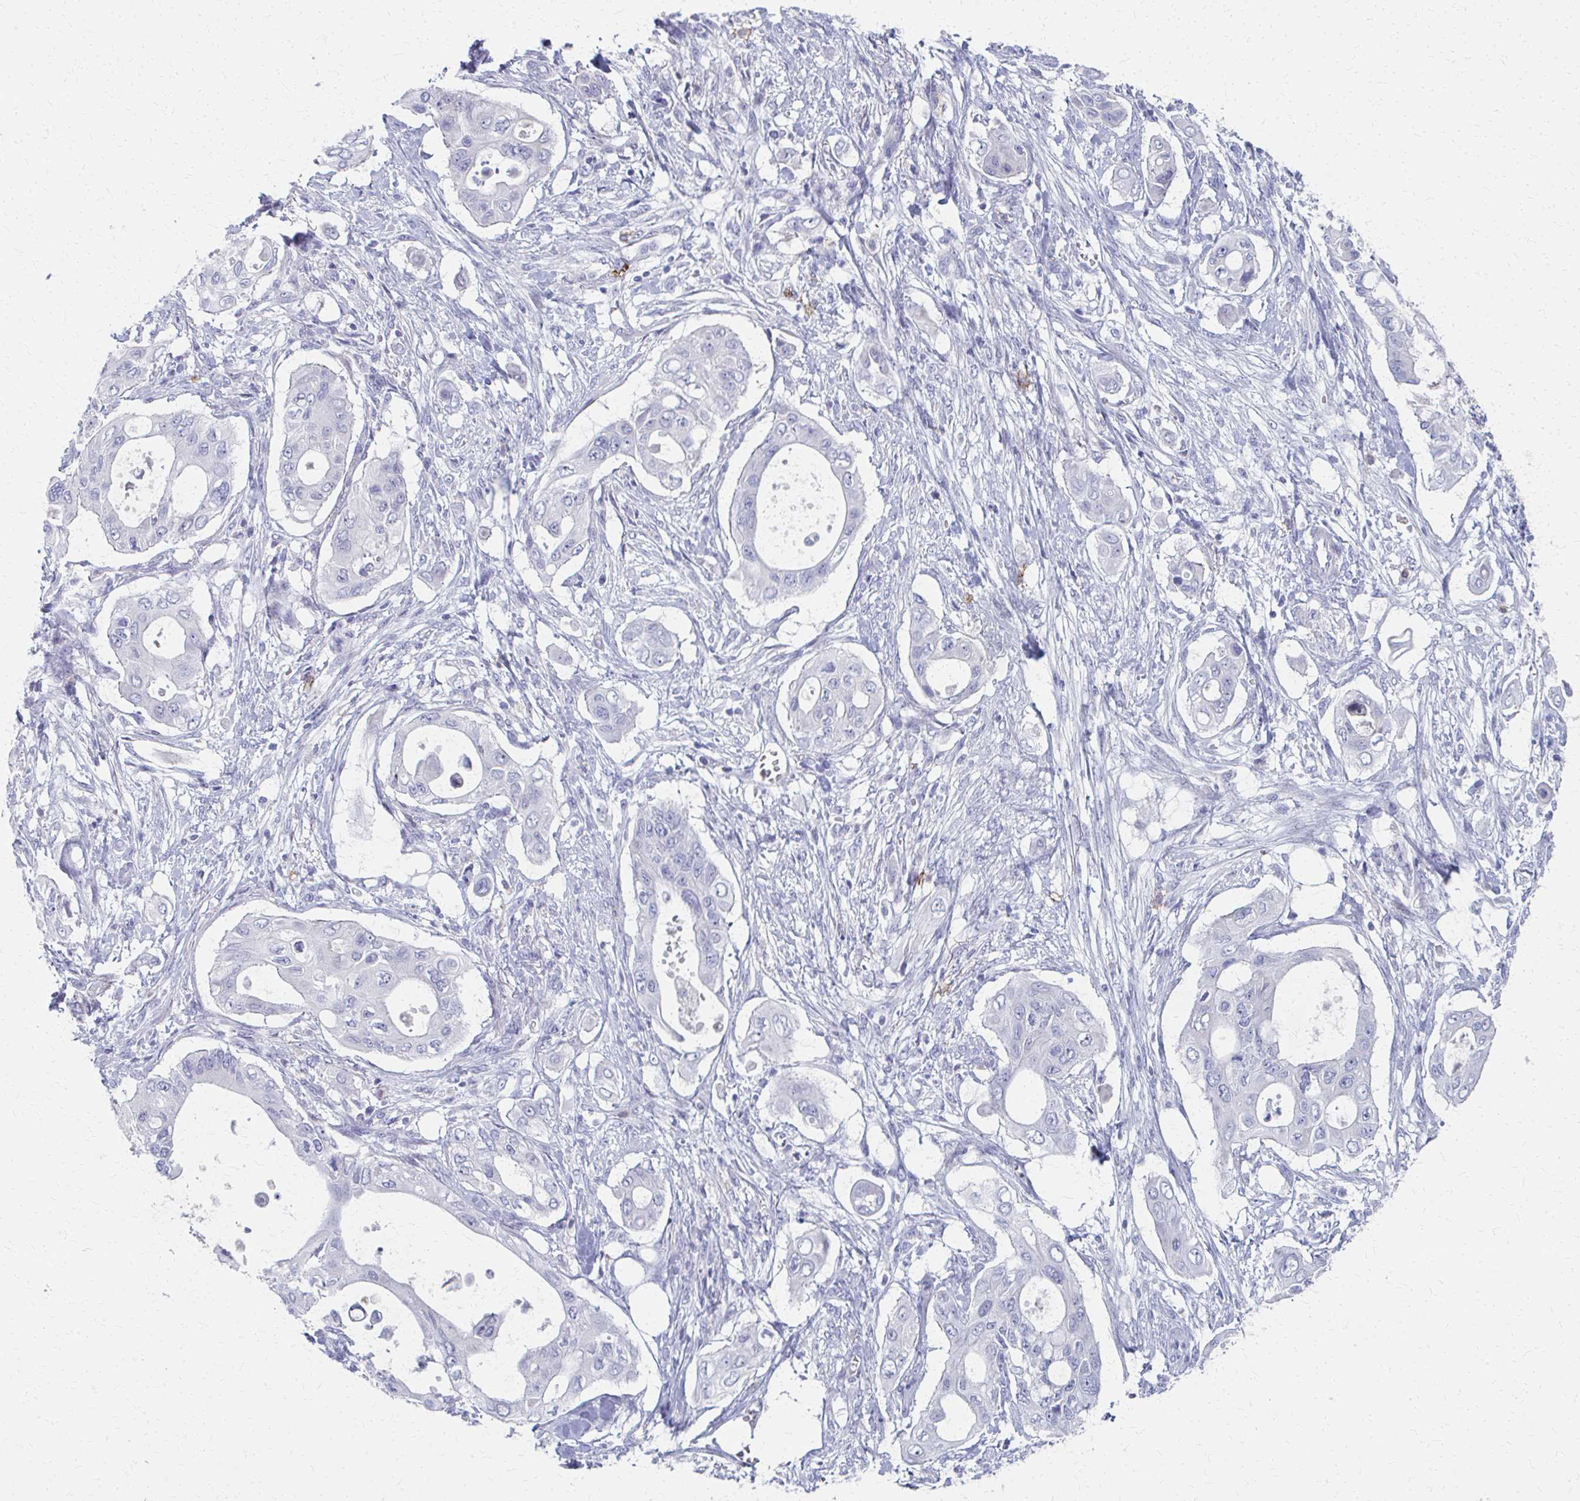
{"staining": {"intensity": "negative", "quantity": "none", "location": "none"}, "tissue": "pancreatic cancer", "cell_type": "Tumor cells", "image_type": "cancer", "snomed": [{"axis": "morphology", "description": "Adenocarcinoma, NOS"}, {"axis": "topography", "description": "Pancreas"}], "caption": "There is no significant positivity in tumor cells of adenocarcinoma (pancreatic).", "gene": "MS4A2", "patient": {"sex": "female", "age": 63}}